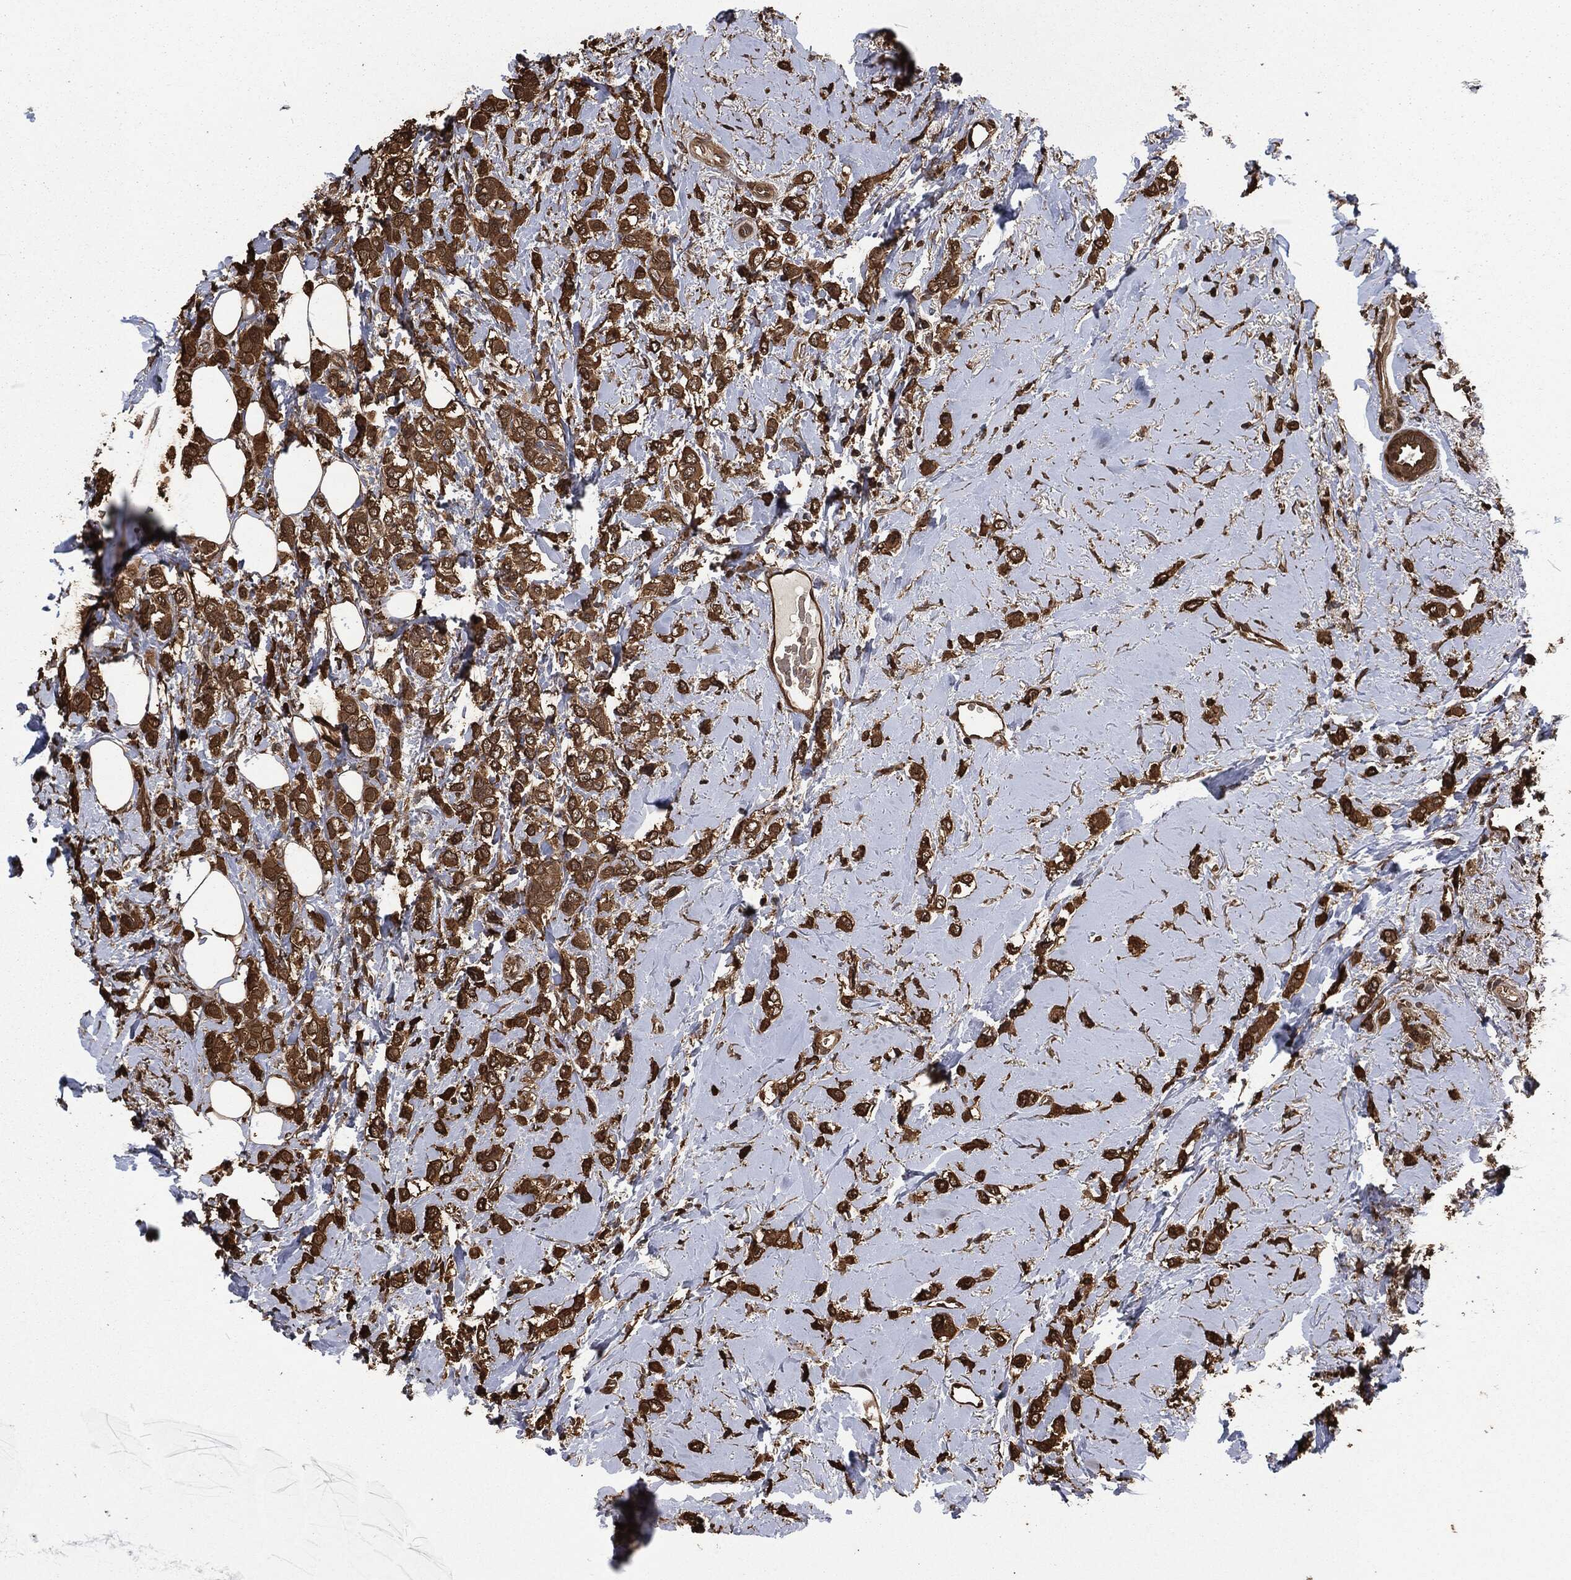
{"staining": {"intensity": "strong", "quantity": ">75%", "location": "cytoplasmic/membranous"}, "tissue": "breast cancer", "cell_type": "Tumor cells", "image_type": "cancer", "snomed": [{"axis": "morphology", "description": "Lobular carcinoma"}, {"axis": "topography", "description": "Breast"}], "caption": "An immunohistochemistry (IHC) photomicrograph of tumor tissue is shown. Protein staining in brown shows strong cytoplasmic/membranous positivity in lobular carcinoma (breast) within tumor cells.", "gene": "PRDX4", "patient": {"sex": "female", "age": 66}}